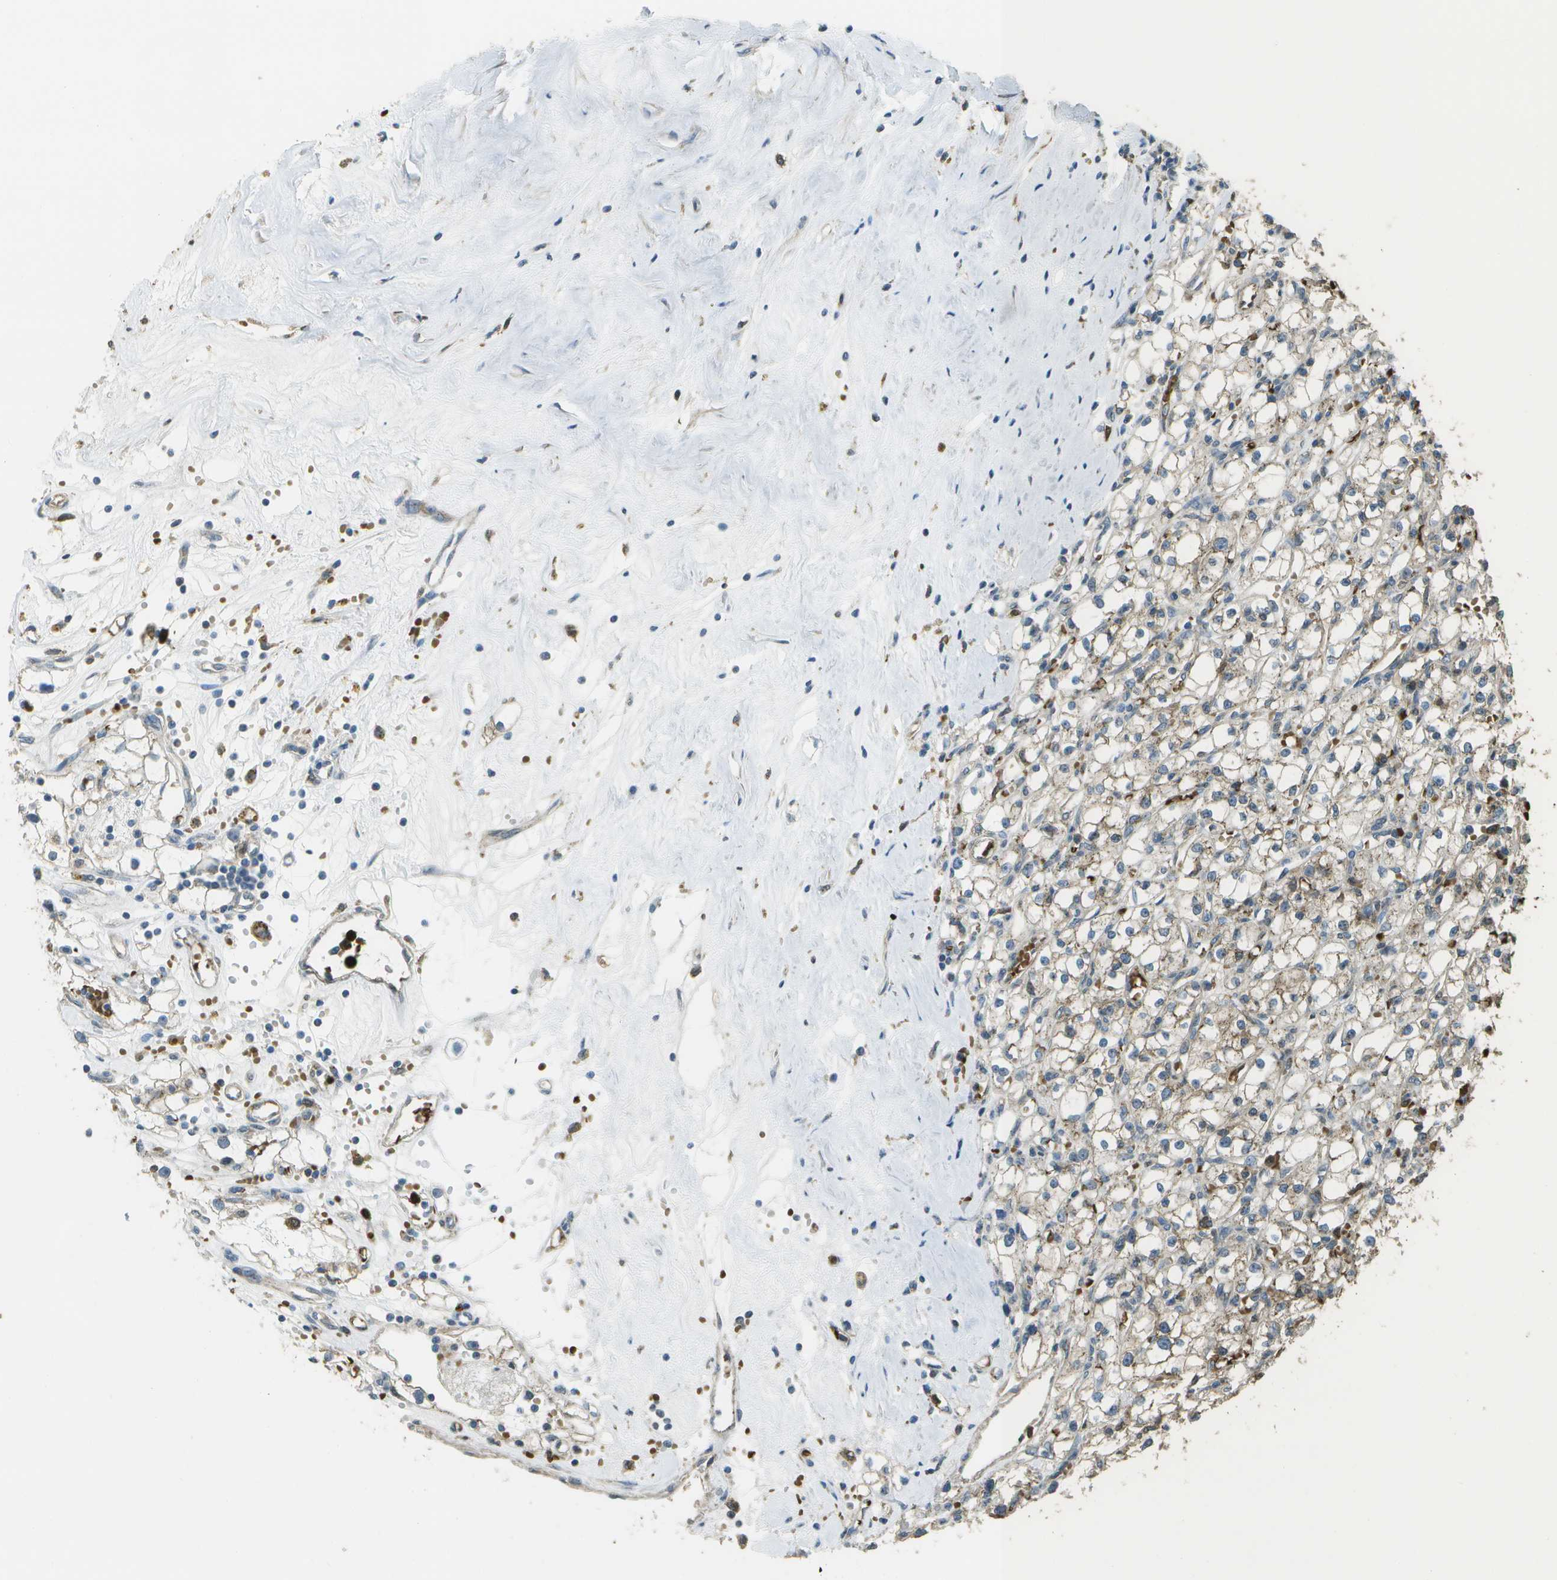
{"staining": {"intensity": "weak", "quantity": "25%-75%", "location": "cytoplasmic/membranous"}, "tissue": "renal cancer", "cell_type": "Tumor cells", "image_type": "cancer", "snomed": [{"axis": "morphology", "description": "Adenocarcinoma, NOS"}, {"axis": "topography", "description": "Kidney"}], "caption": "IHC image of human renal cancer (adenocarcinoma) stained for a protein (brown), which exhibits low levels of weak cytoplasmic/membranous positivity in approximately 25%-75% of tumor cells.", "gene": "CACHD1", "patient": {"sex": "male", "age": 56}}